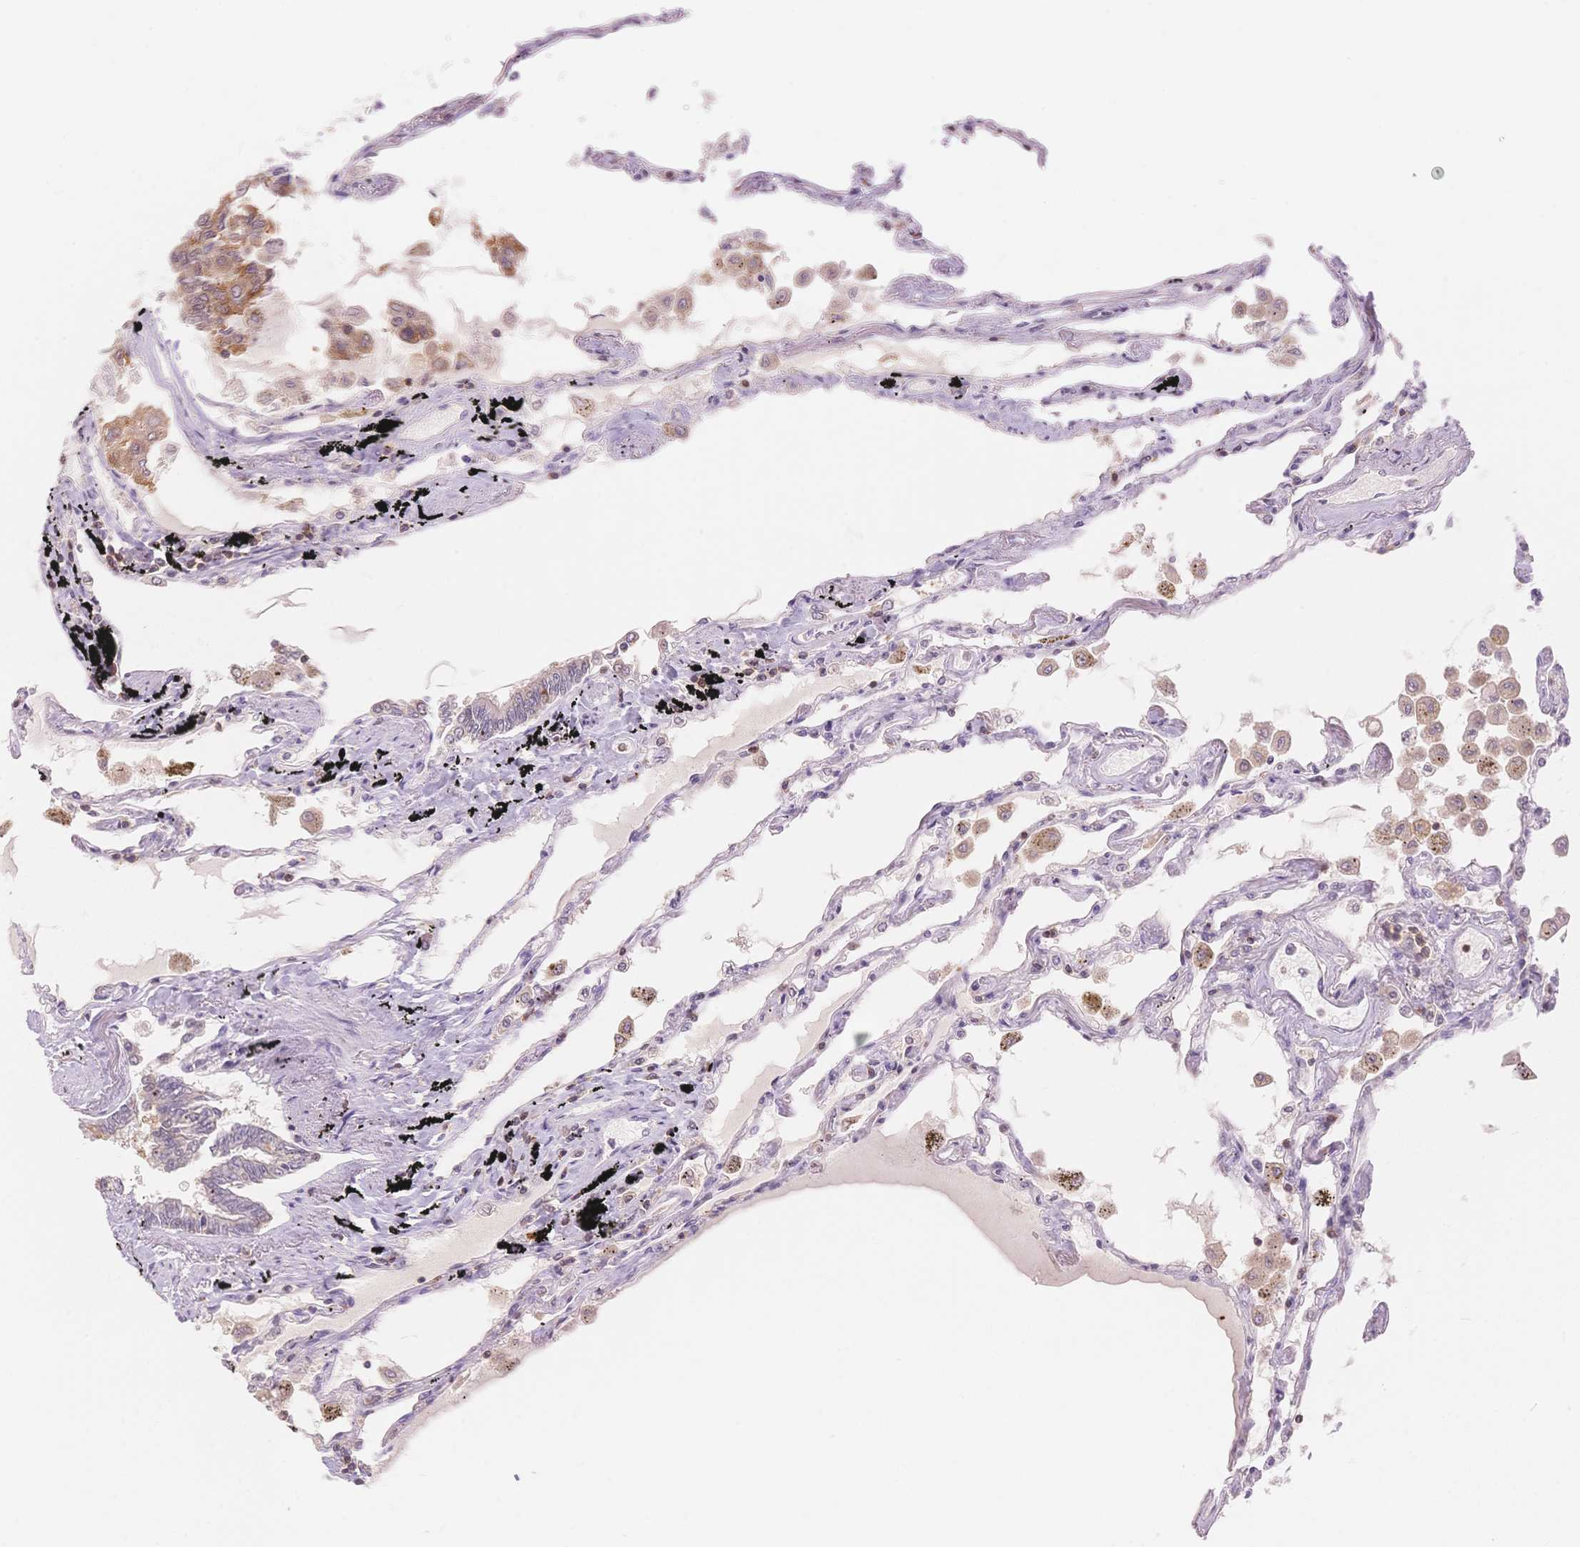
{"staining": {"intensity": "moderate", "quantity": "<25%", "location": "cytoplasmic/membranous"}, "tissue": "lung", "cell_type": "Alveolar cells", "image_type": "normal", "snomed": [{"axis": "morphology", "description": "Normal tissue, NOS"}, {"axis": "morphology", "description": "Adenocarcinoma, NOS"}, {"axis": "topography", "description": "Cartilage tissue"}, {"axis": "topography", "description": "Lung"}], "caption": "IHC staining of unremarkable lung, which displays low levels of moderate cytoplasmic/membranous expression in approximately <25% of alveolar cells indicating moderate cytoplasmic/membranous protein staining. The staining was performed using DAB (3,3'-diaminobenzidine) (brown) for protein detection and nuclei were counterstained in hematoxylin (blue).", "gene": "STK39", "patient": {"sex": "female", "age": 67}}